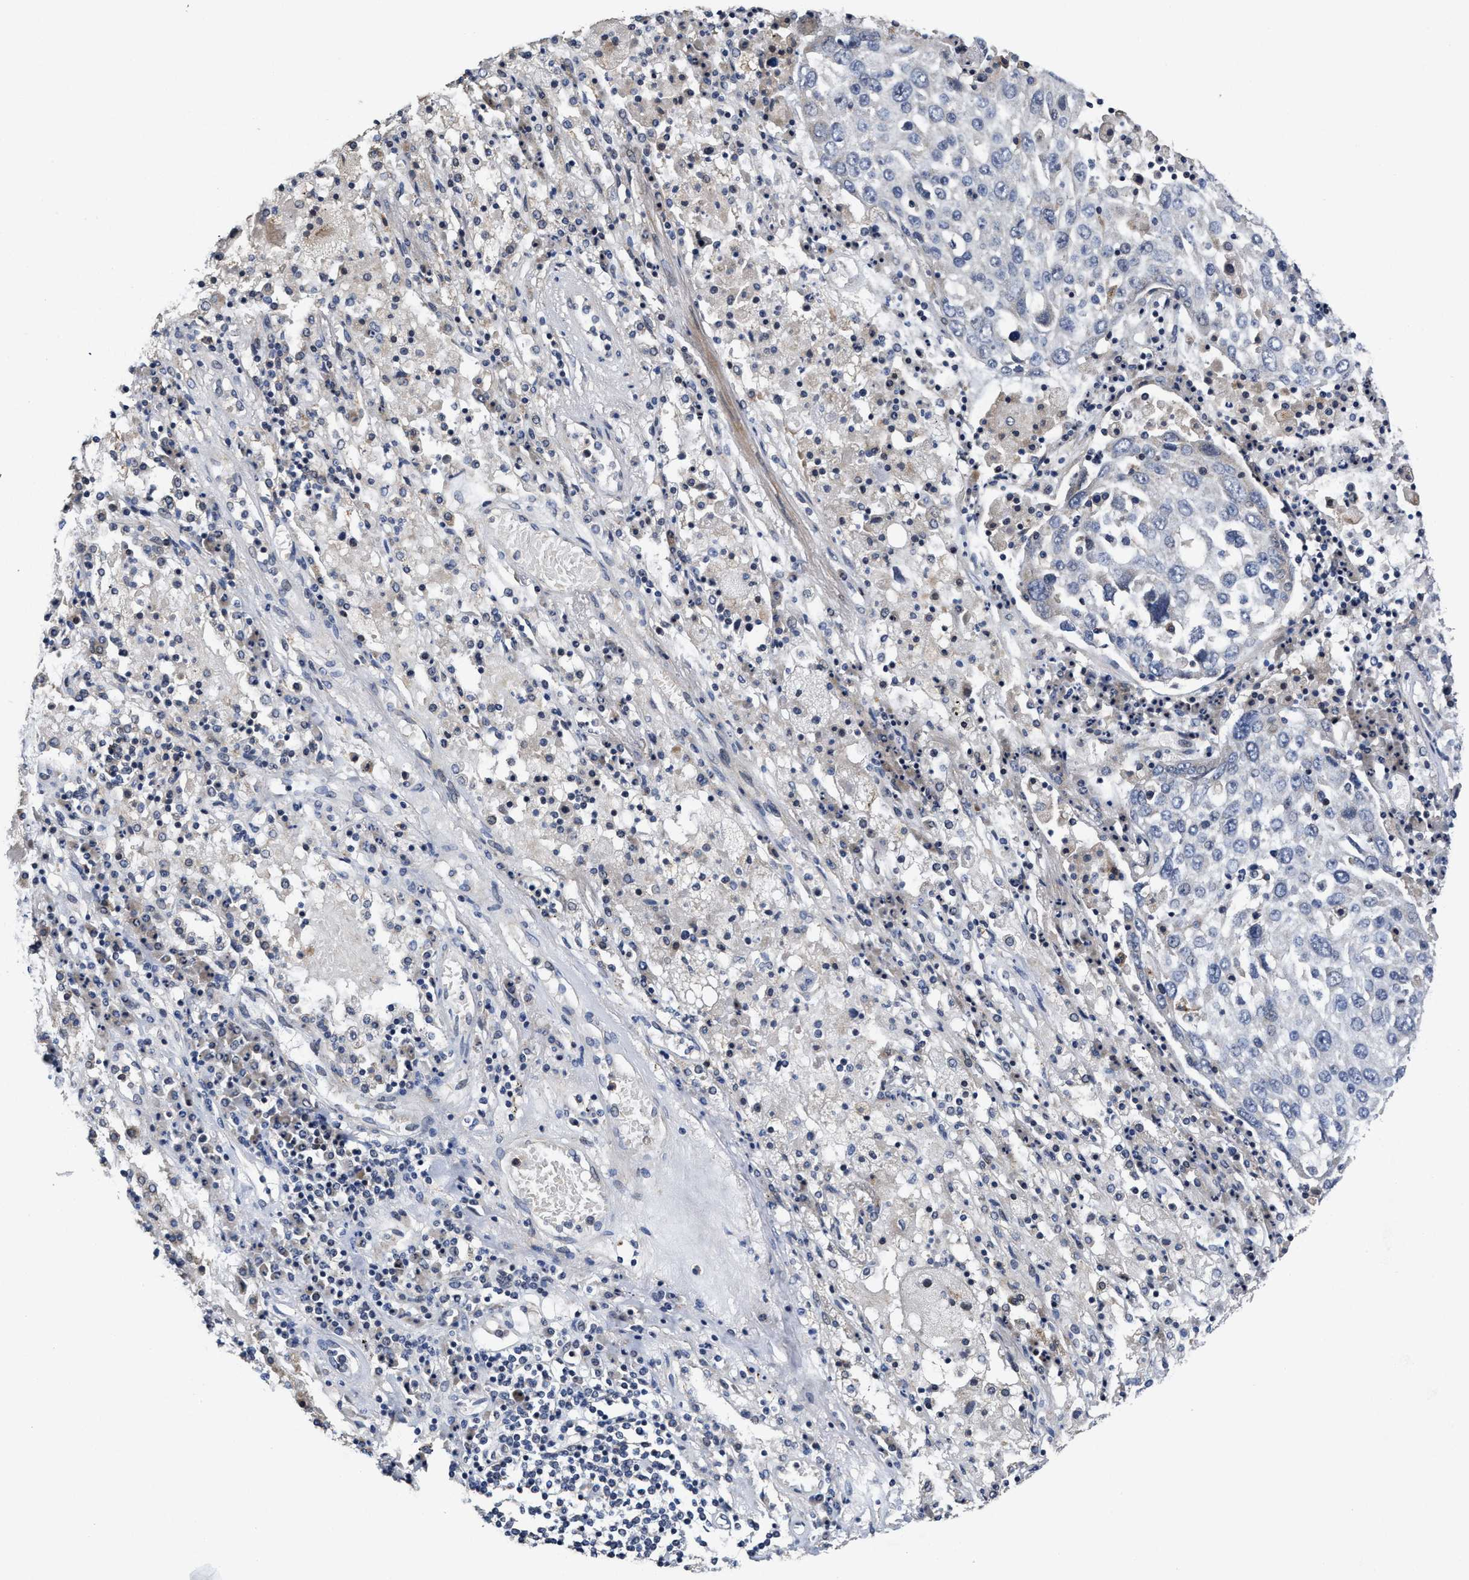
{"staining": {"intensity": "negative", "quantity": "none", "location": "none"}, "tissue": "lung cancer", "cell_type": "Tumor cells", "image_type": "cancer", "snomed": [{"axis": "morphology", "description": "Squamous cell carcinoma, NOS"}, {"axis": "topography", "description": "Lung"}], "caption": "There is no significant expression in tumor cells of lung cancer (squamous cell carcinoma).", "gene": "ZFAT", "patient": {"sex": "male", "age": 65}}